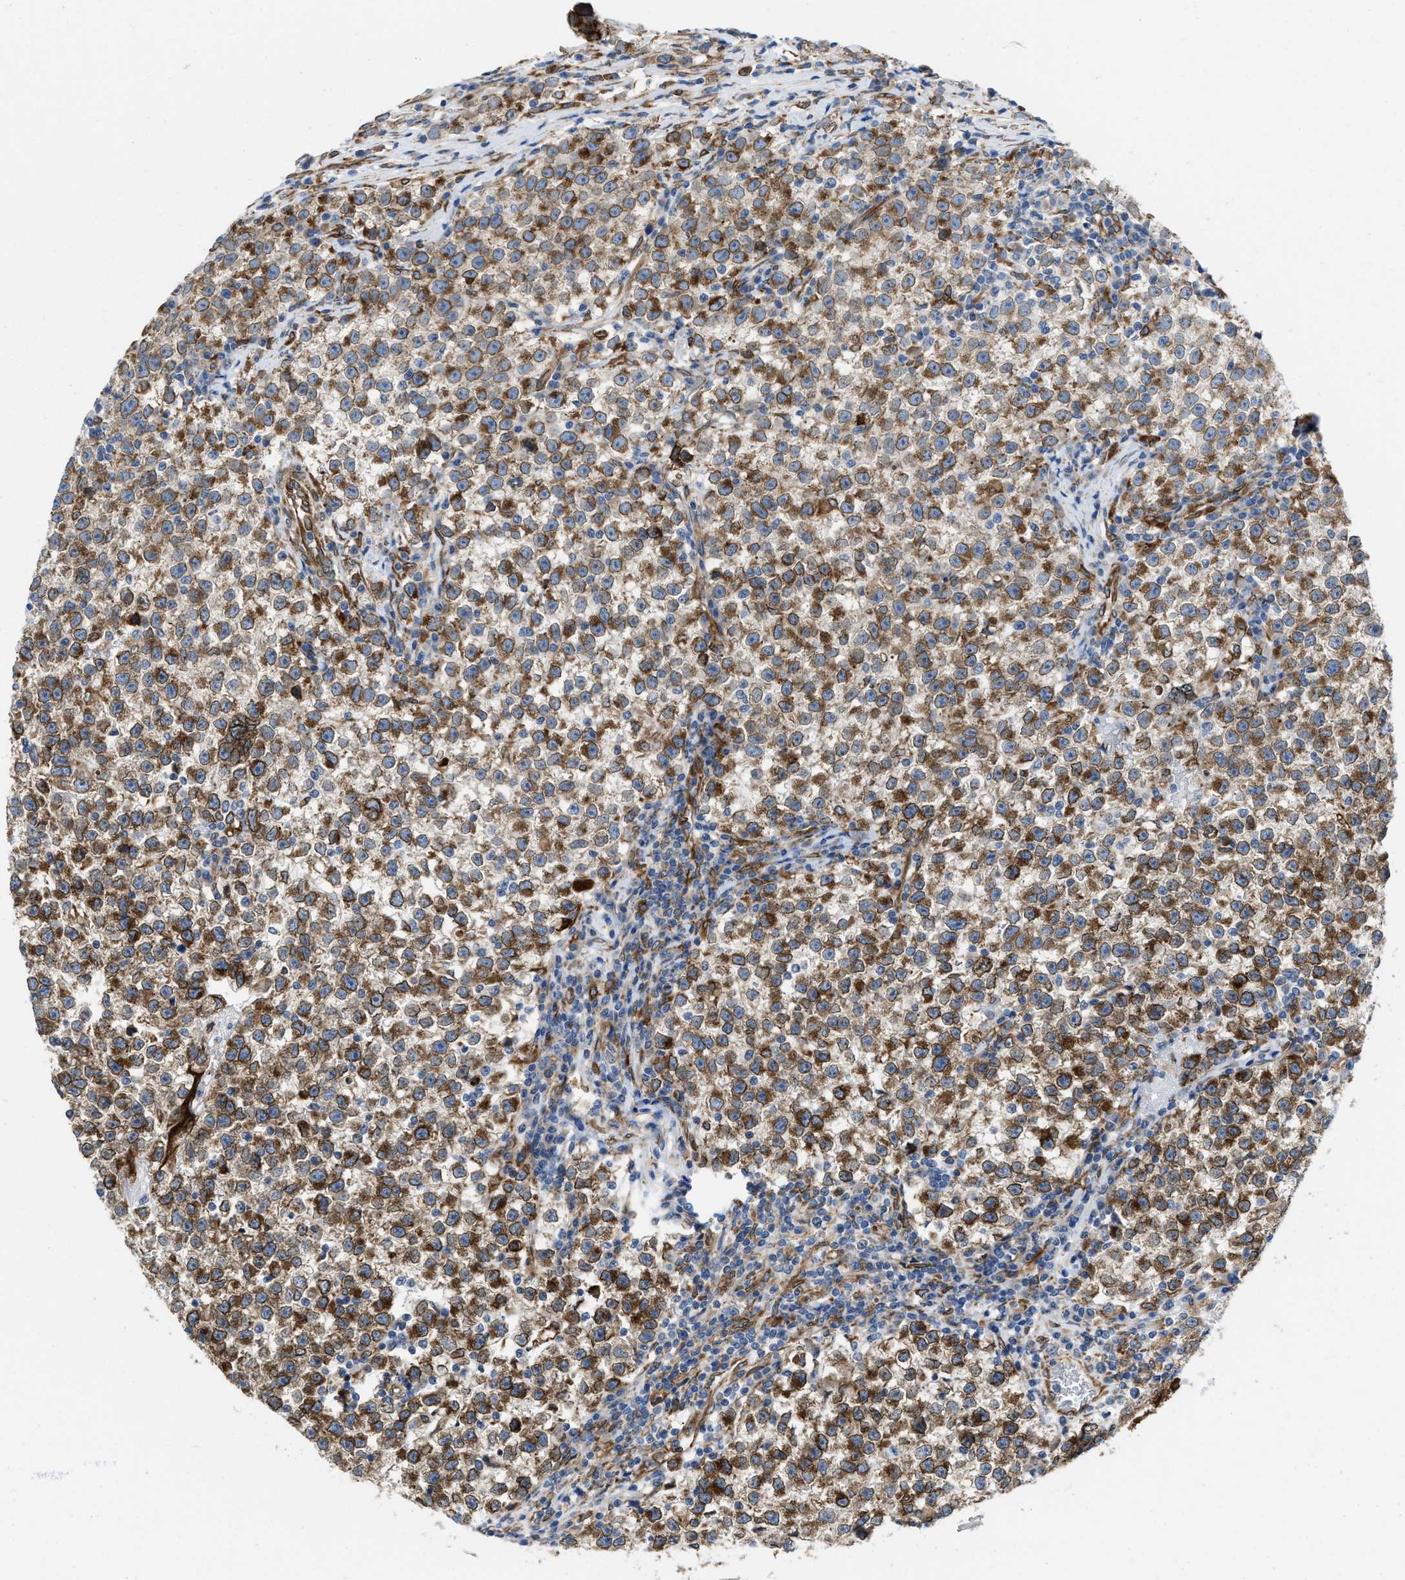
{"staining": {"intensity": "strong", "quantity": ">75%", "location": "cytoplasmic/membranous"}, "tissue": "testis cancer", "cell_type": "Tumor cells", "image_type": "cancer", "snomed": [{"axis": "morphology", "description": "Seminoma, NOS"}, {"axis": "topography", "description": "Testis"}], "caption": "DAB immunohistochemical staining of testis cancer exhibits strong cytoplasmic/membranous protein staining in about >75% of tumor cells.", "gene": "ERLIN2", "patient": {"sex": "male", "age": 22}}